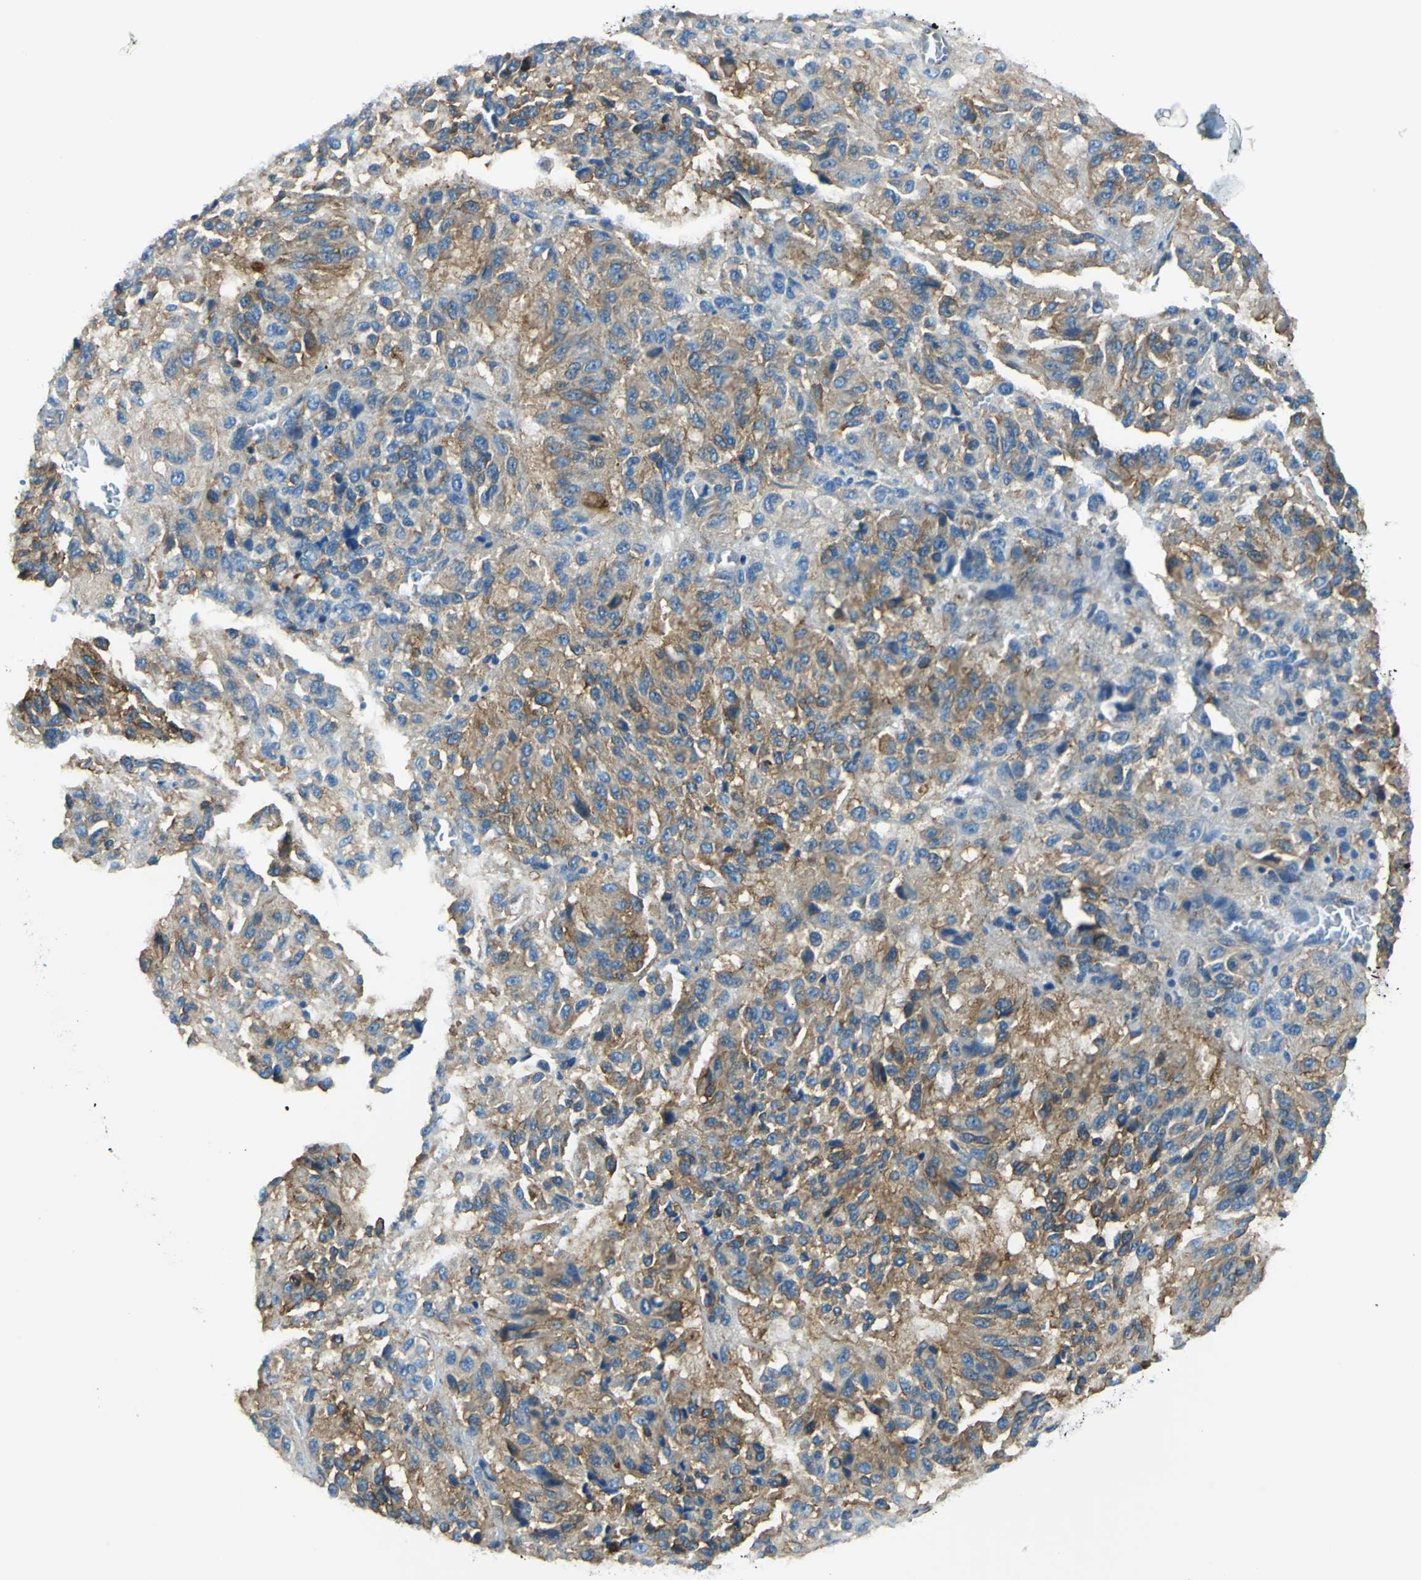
{"staining": {"intensity": "moderate", "quantity": ">75%", "location": "cytoplasmic/membranous"}, "tissue": "melanoma", "cell_type": "Tumor cells", "image_type": "cancer", "snomed": [{"axis": "morphology", "description": "Malignant melanoma, Metastatic site"}, {"axis": "topography", "description": "Lung"}], "caption": "Malignant melanoma (metastatic site) tissue displays moderate cytoplasmic/membranous positivity in about >75% of tumor cells, visualized by immunohistochemistry.", "gene": "AKAP12", "patient": {"sex": "male", "age": 64}}